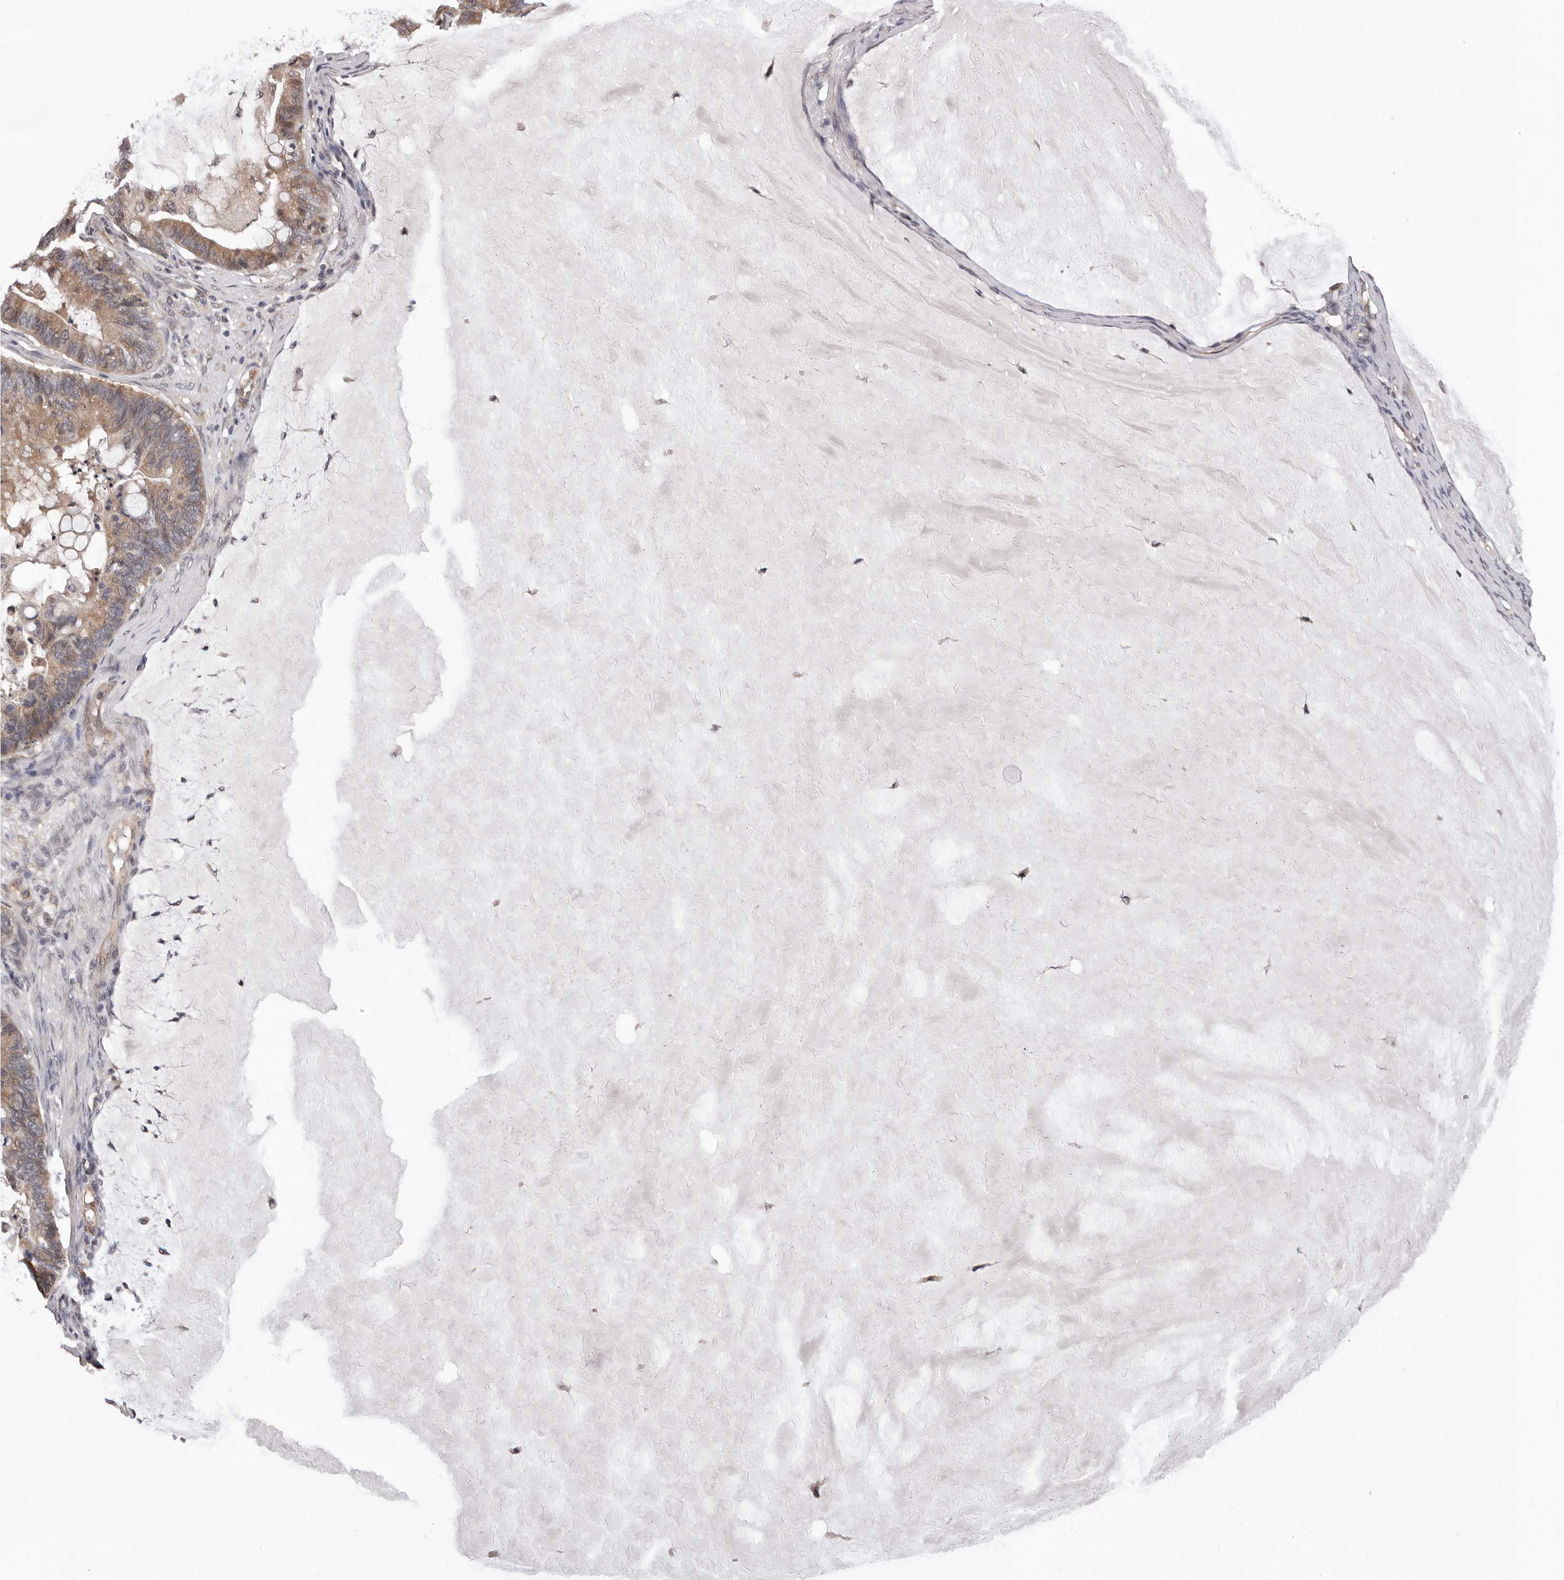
{"staining": {"intensity": "weak", "quantity": ">75%", "location": "cytoplasmic/membranous"}, "tissue": "ovarian cancer", "cell_type": "Tumor cells", "image_type": "cancer", "snomed": [{"axis": "morphology", "description": "Cystadenocarcinoma, mucinous, NOS"}, {"axis": "topography", "description": "Ovary"}], "caption": "A brown stain shows weak cytoplasmic/membranous expression of a protein in ovarian cancer (mucinous cystadenocarcinoma) tumor cells.", "gene": "MED8", "patient": {"sex": "female", "age": 61}}